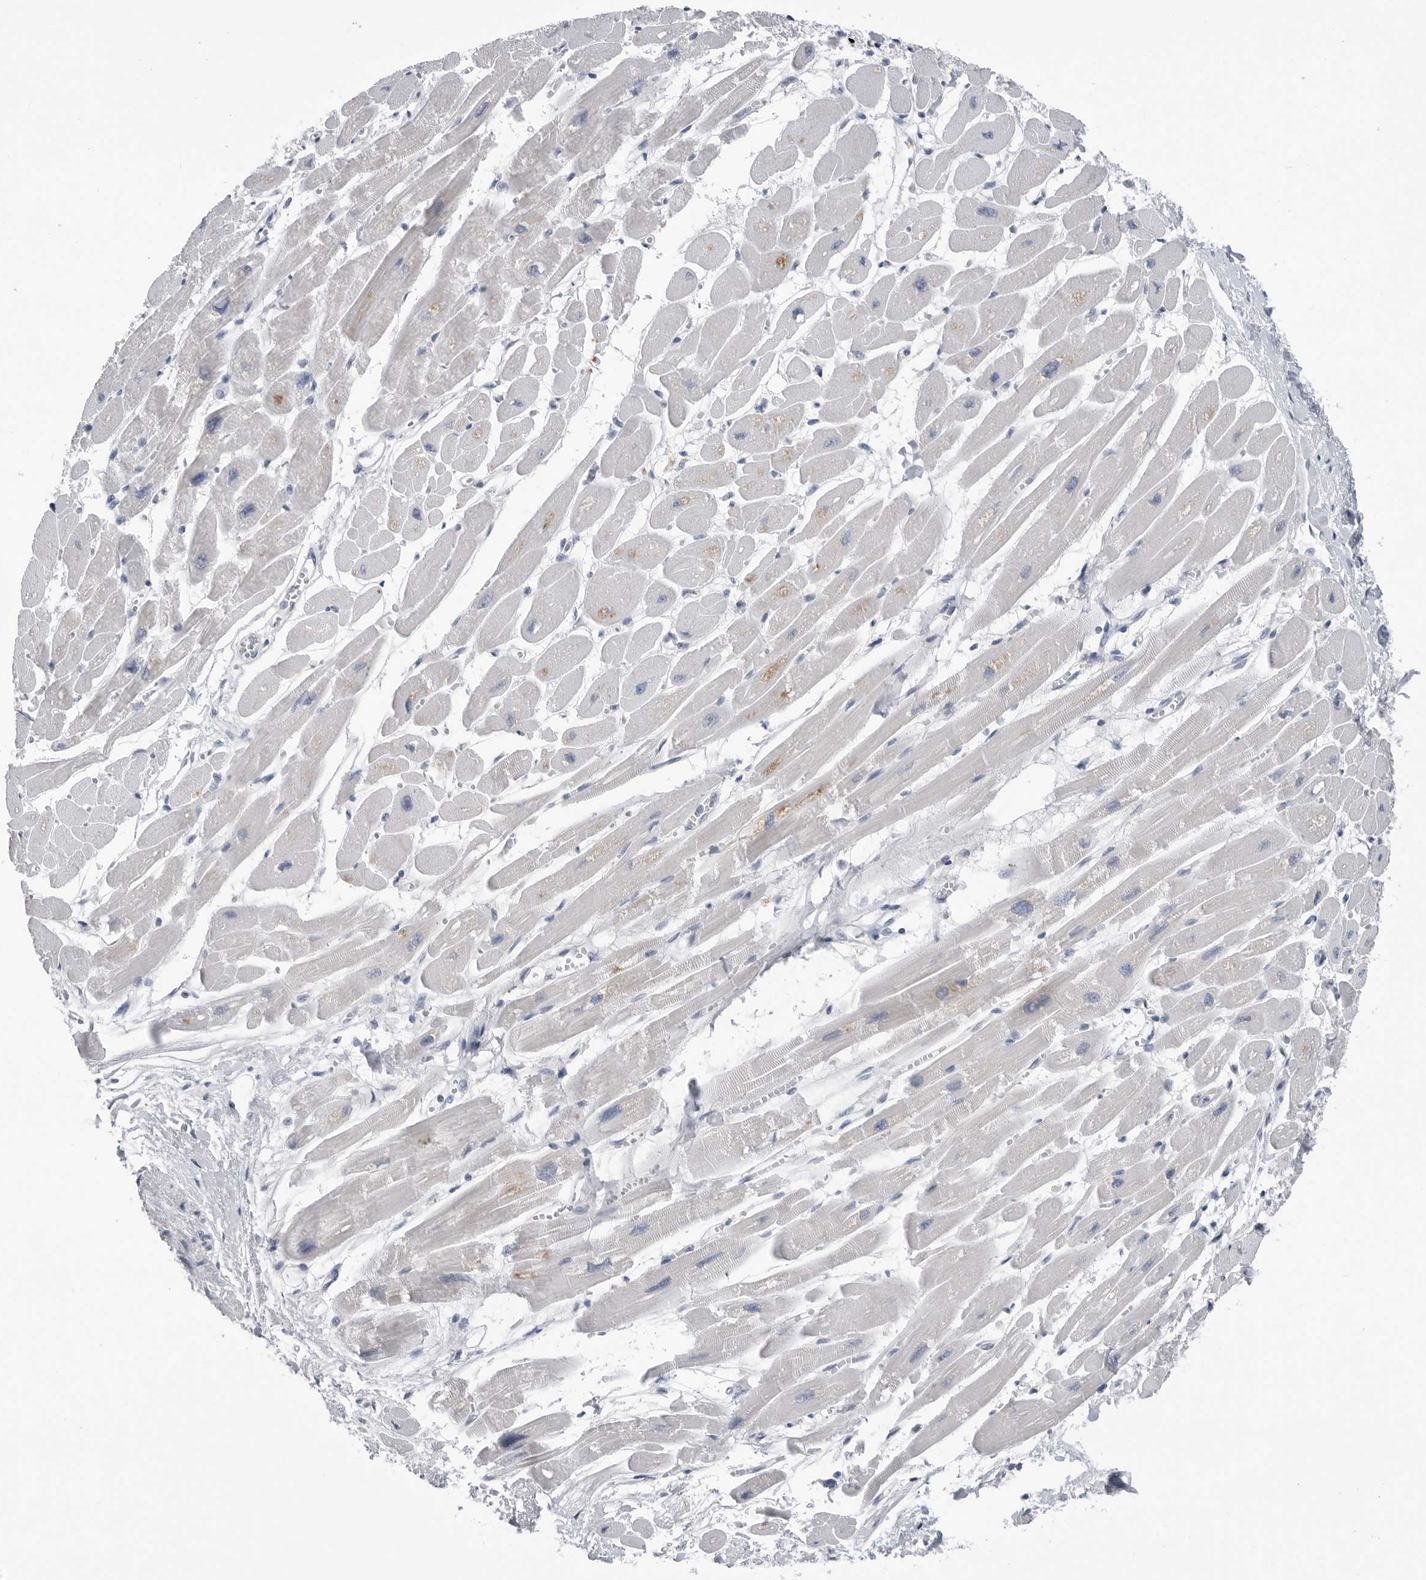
{"staining": {"intensity": "weak", "quantity": "<25%", "location": "cytoplasmic/membranous"}, "tissue": "heart muscle", "cell_type": "Cardiomyocytes", "image_type": "normal", "snomed": [{"axis": "morphology", "description": "Normal tissue, NOS"}, {"axis": "topography", "description": "Heart"}], "caption": "The histopathology image demonstrates no staining of cardiomyocytes in benign heart muscle.", "gene": "ABHD12", "patient": {"sex": "female", "age": 54}}